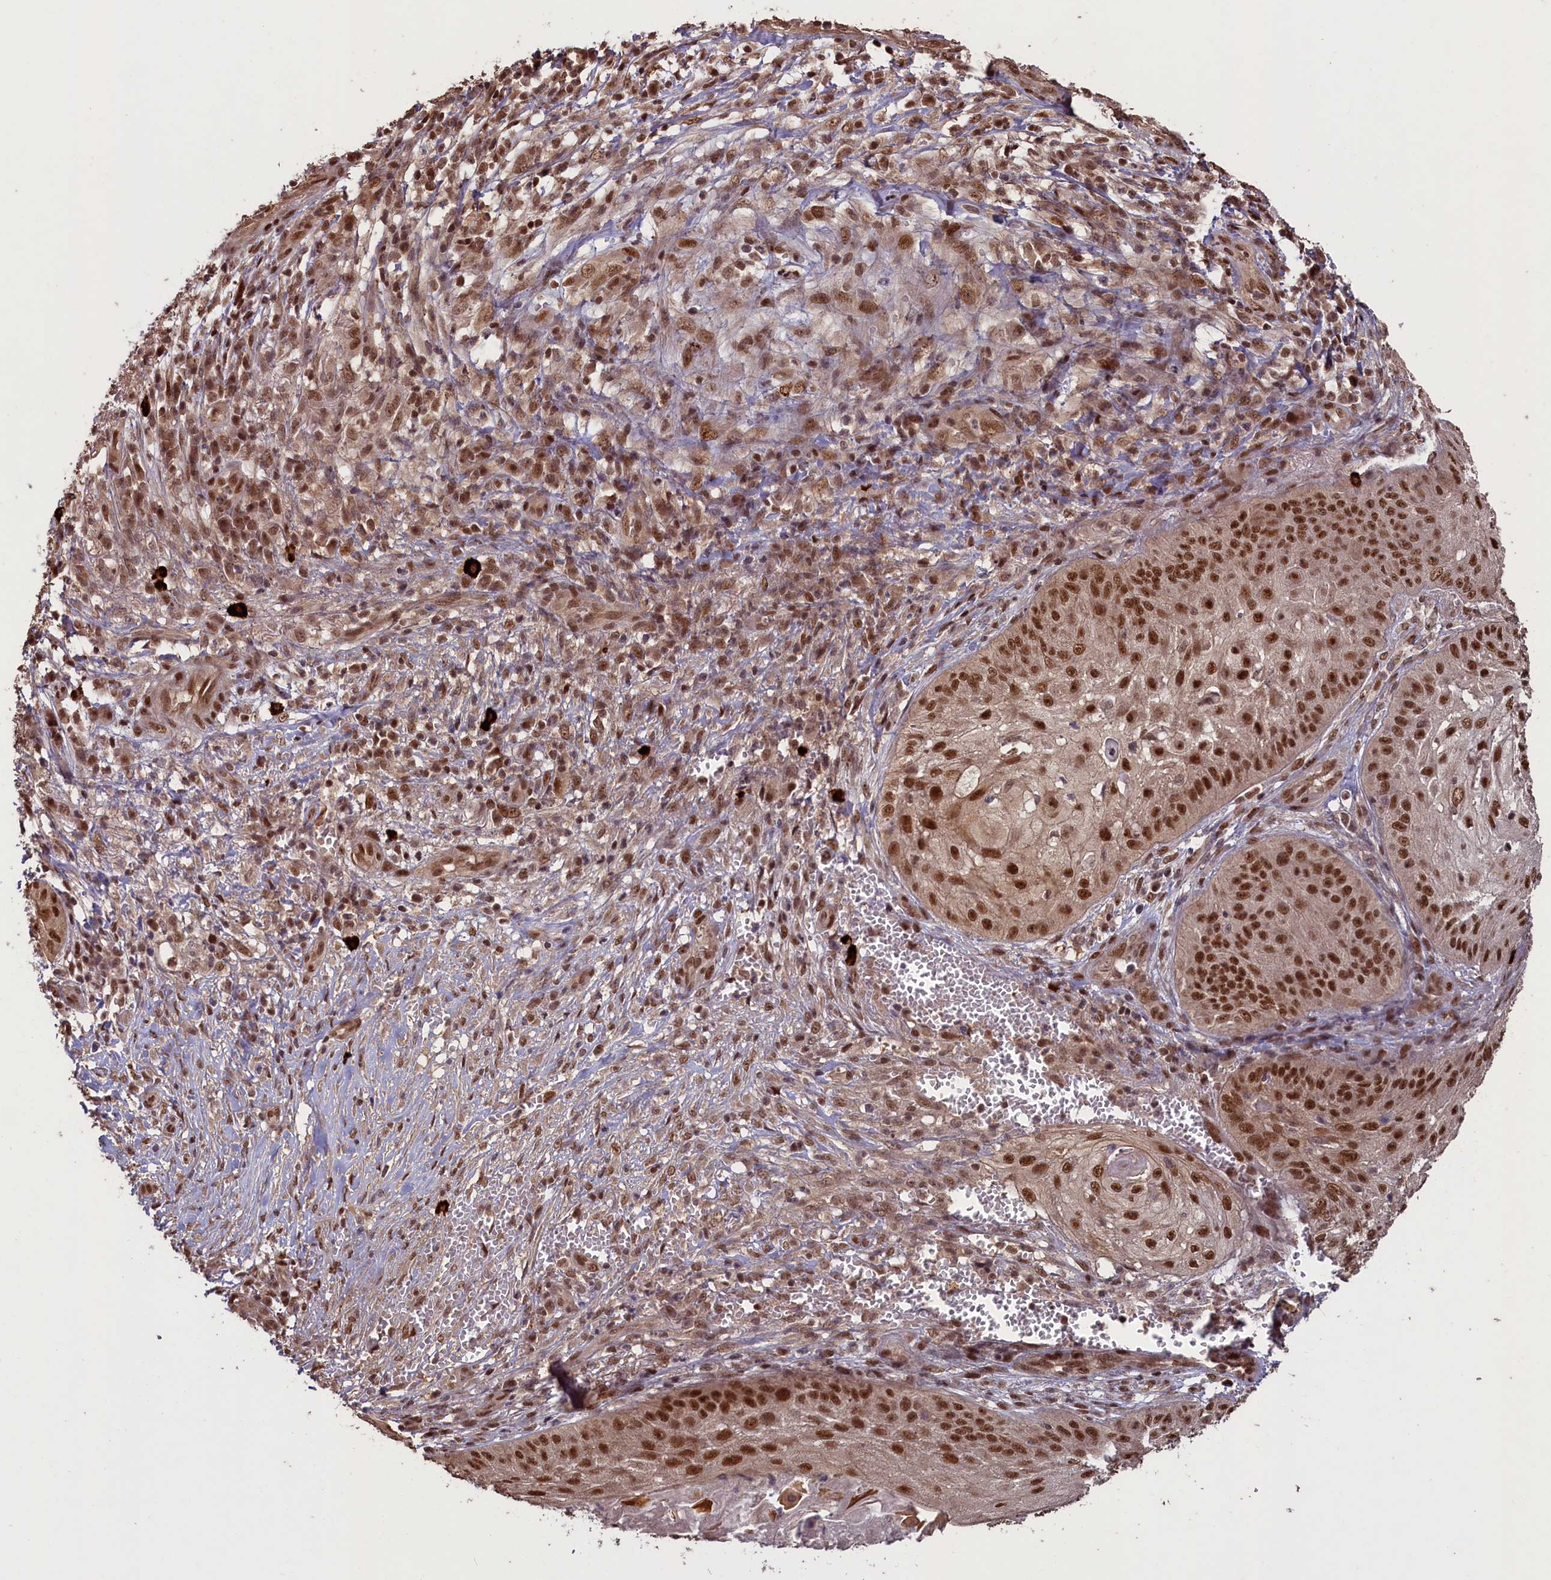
{"staining": {"intensity": "strong", "quantity": ">75%", "location": "nuclear"}, "tissue": "skin cancer", "cell_type": "Tumor cells", "image_type": "cancer", "snomed": [{"axis": "morphology", "description": "Squamous cell carcinoma, NOS"}, {"axis": "topography", "description": "Skin"}], "caption": "Immunohistochemistry micrograph of human skin cancer stained for a protein (brown), which demonstrates high levels of strong nuclear positivity in approximately >75% of tumor cells.", "gene": "NAE1", "patient": {"sex": "male", "age": 70}}